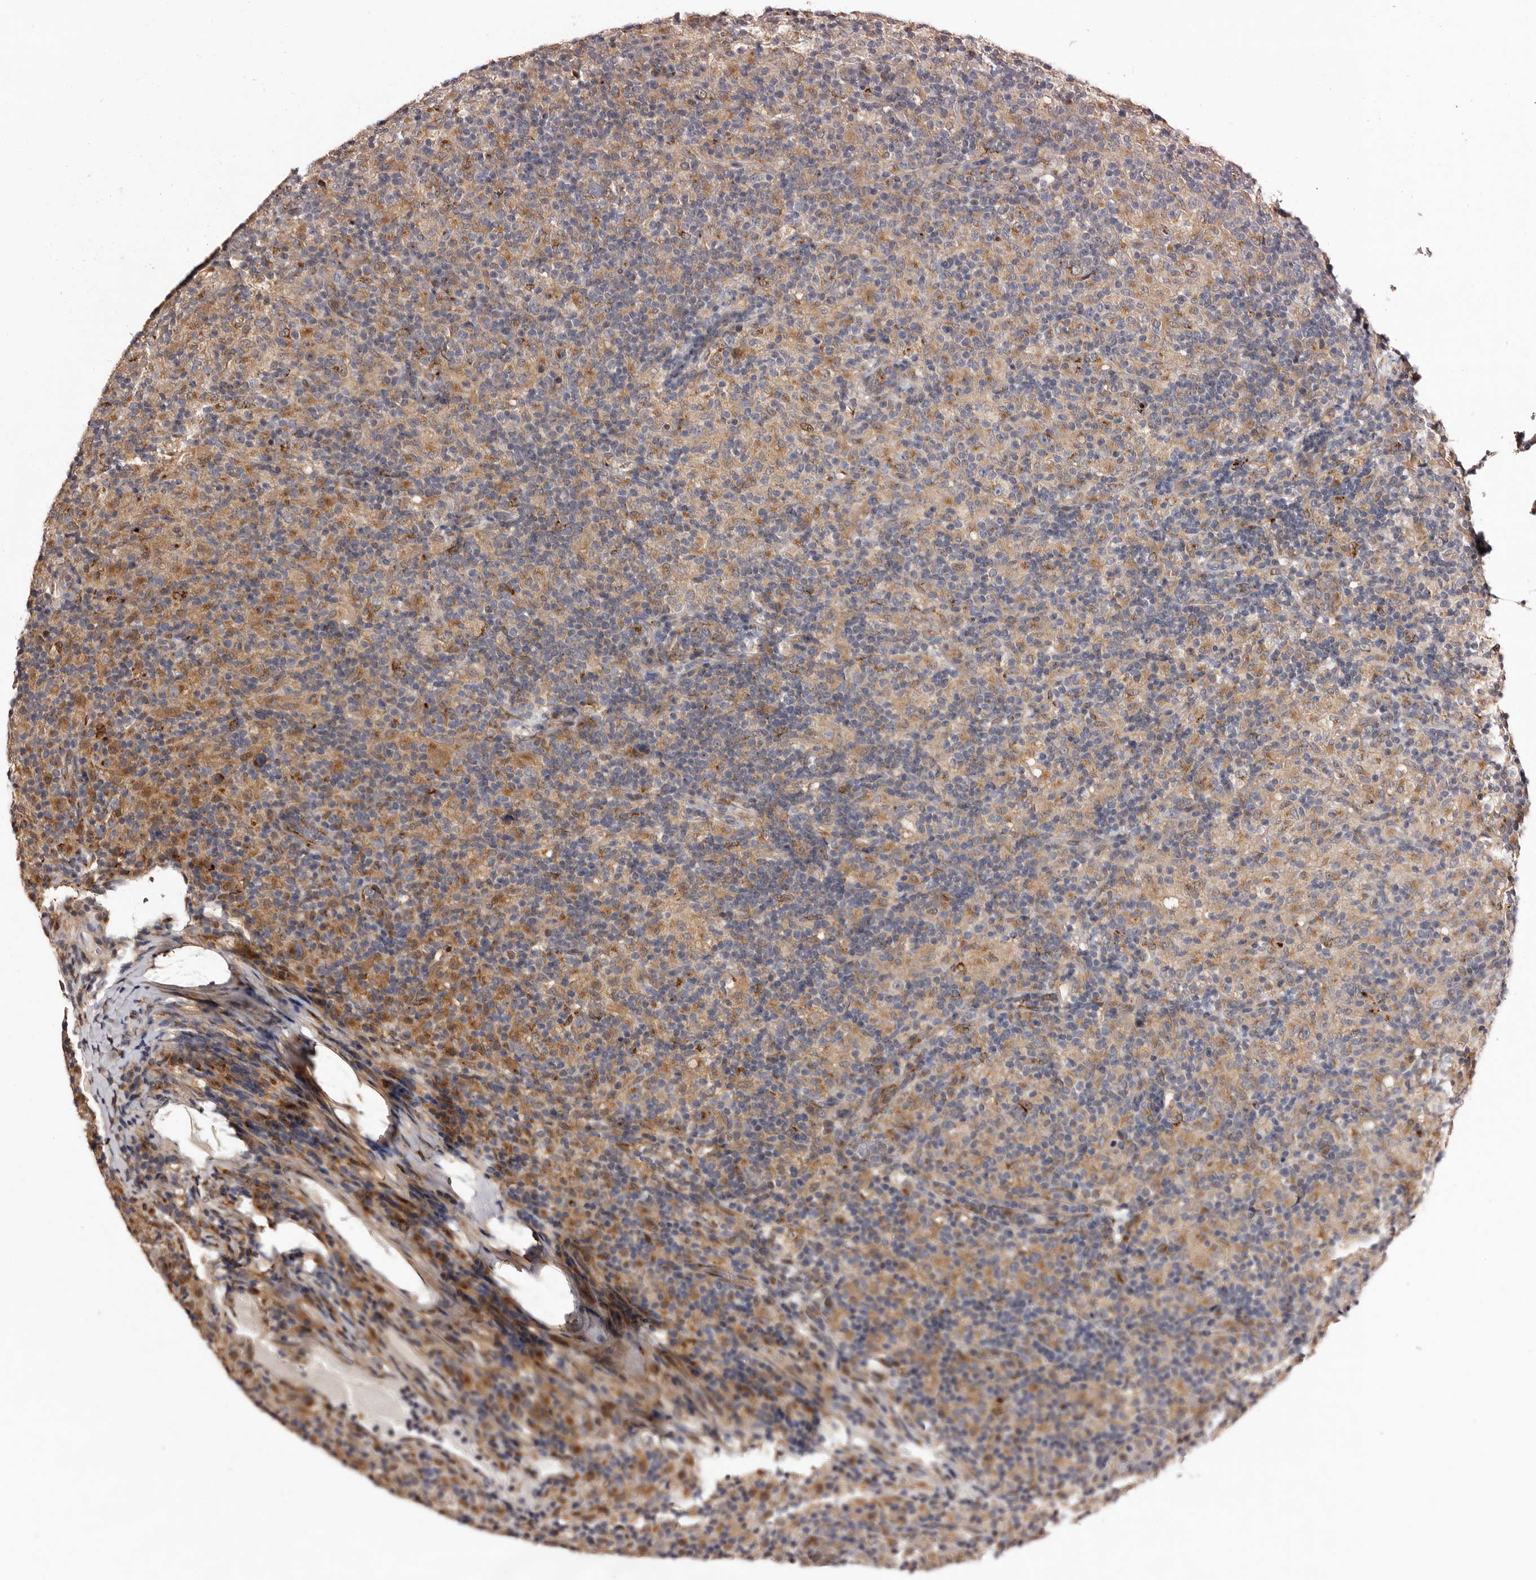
{"staining": {"intensity": "moderate", "quantity": "25%-75%", "location": "cytoplasmic/membranous"}, "tissue": "lymphoma", "cell_type": "Tumor cells", "image_type": "cancer", "snomed": [{"axis": "morphology", "description": "Hodgkin's disease, NOS"}, {"axis": "topography", "description": "Lymph node"}], "caption": "Immunohistochemical staining of lymphoma reveals medium levels of moderate cytoplasmic/membranous expression in about 25%-75% of tumor cells. (IHC, brightfield microscopy, high magnification).", "gene": "FAM91A1", "patient": {"sex": "male", "age": 70}}